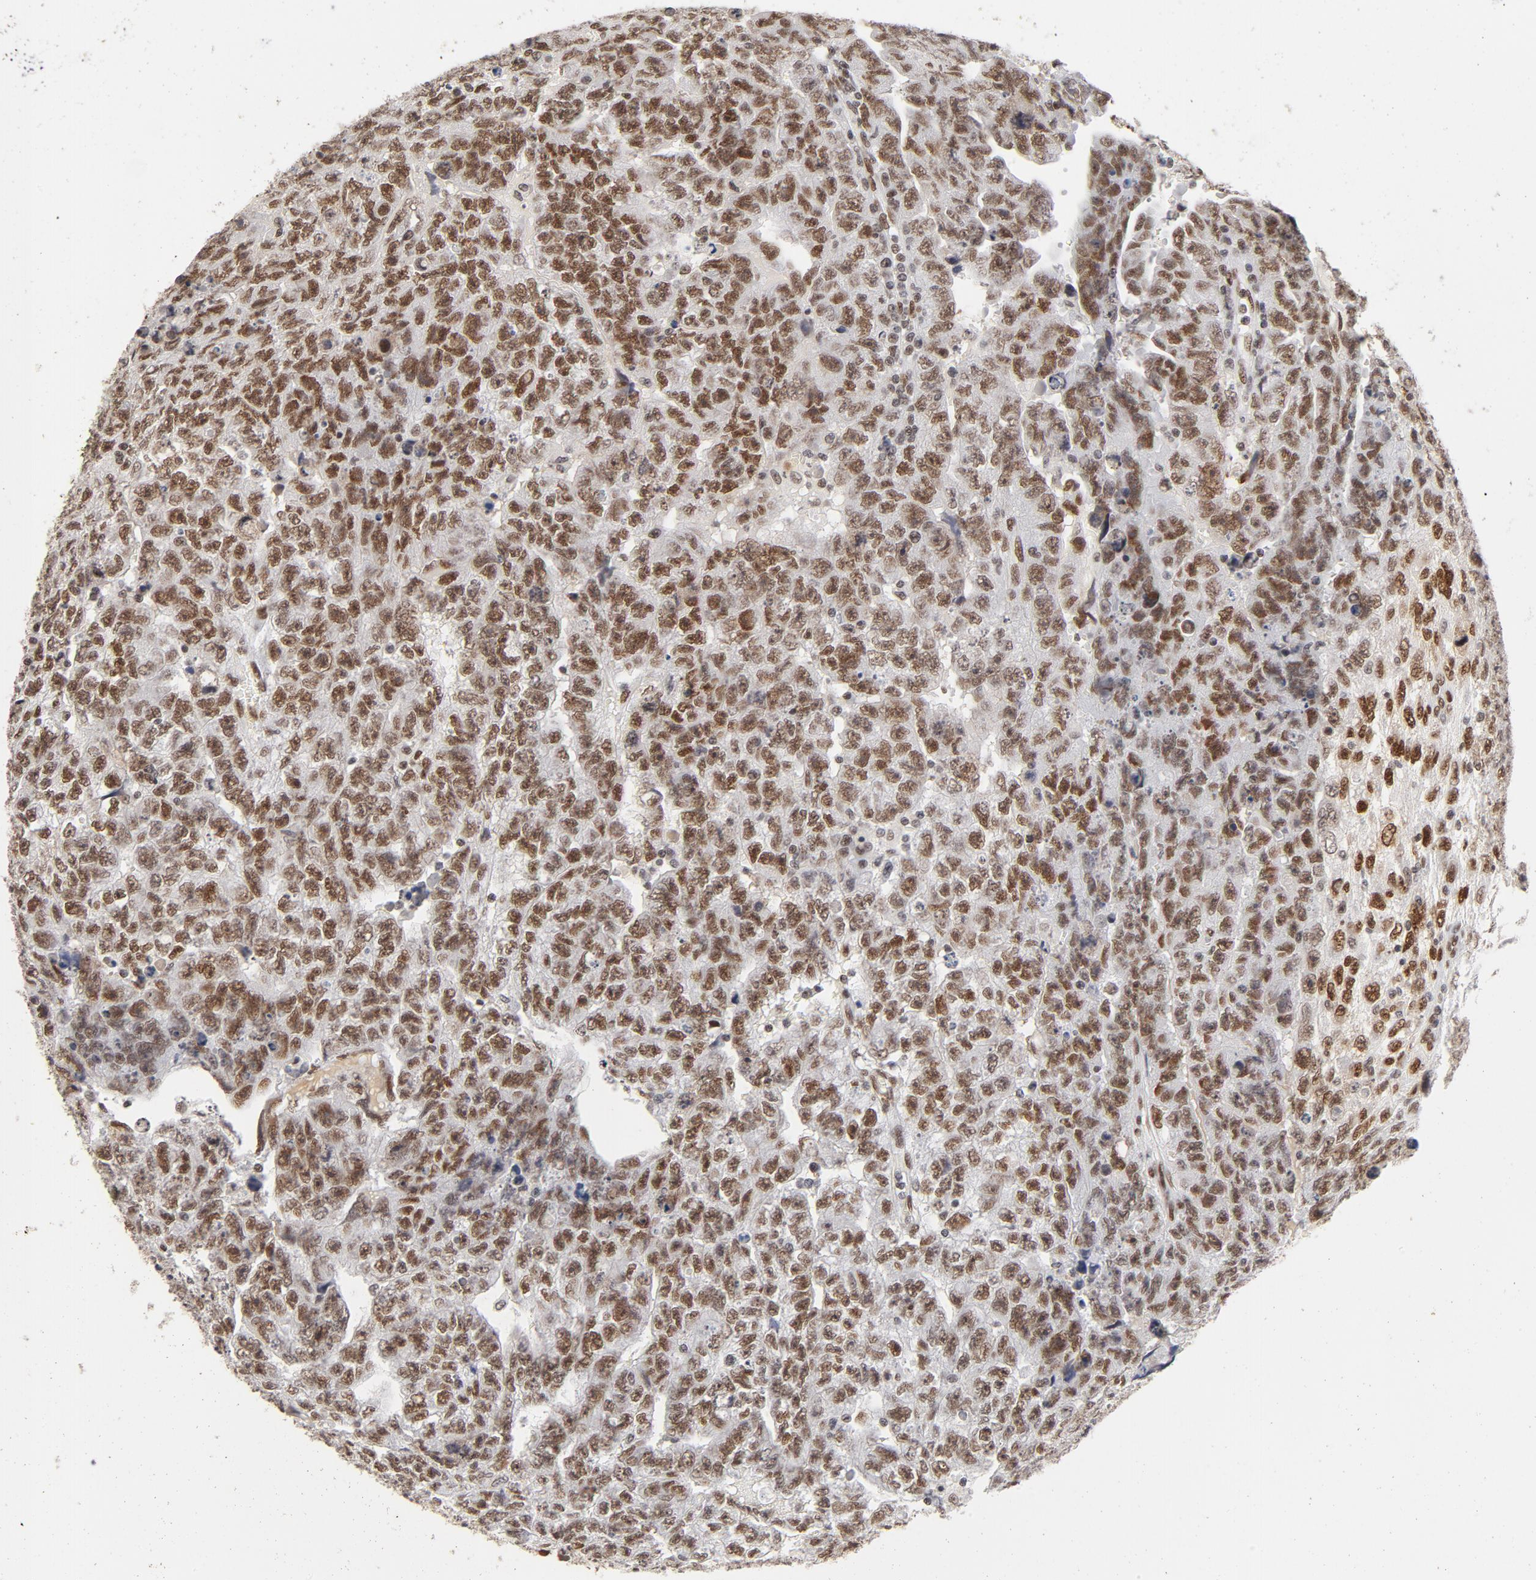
{"staining": {"intensity": "moderate", "quantity": ">75%", "location": "nuclear"}, "tissue": "testis cancer", "cell_type": "Tumor cells", "image_type": "cancer", "snomed": [{"axis": "morphology", "description": "Carcinoma, Embryonal, NOS"}, {"axis": "topography", "description": "Testis"}], "caption": "Protein staining displays moderate nuclear staining in about >75% of tumor cells in testis embryonal carcinoma. (IHC, brightfield microscopy, high magnification).", "gene": "TP53BP1", "patient": {"sex": "male", "age": 28}}